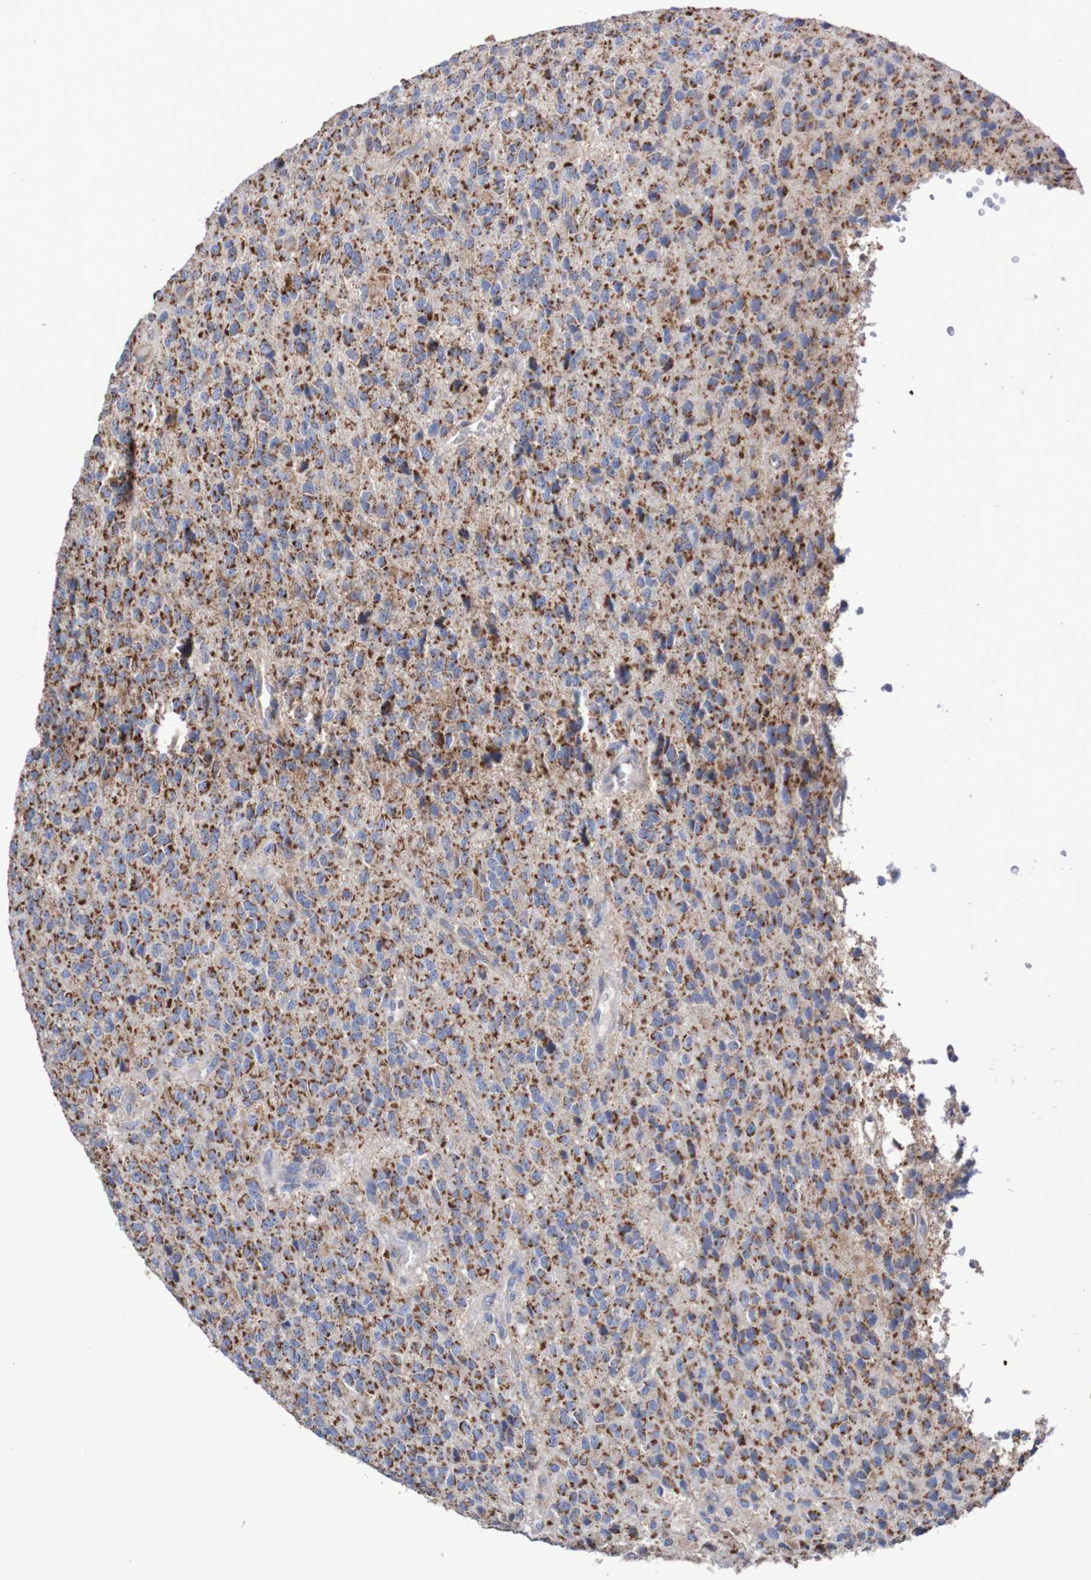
{"staining": {"intensity": "strong", "quantity": ">75%", "location": "cytoplasmic/membranous"}, "tissue": "glioma", "cell_type": "Tumor cells", "image_type": "cancer", "snomed": [{"axis": "morphology", "description": "Glioma, malignant, High grade"}, {"axis": "topography", "description": "pancreas cauda"}], "caption": "Strong cytoplasmic/membranous positivity for a protein is appreciated in approximately >75% of tumor cells of high-grade glioma (malignant) using IHC.", "gene": "MMEL1", "patient": {"sex": "male", "age": 60}}